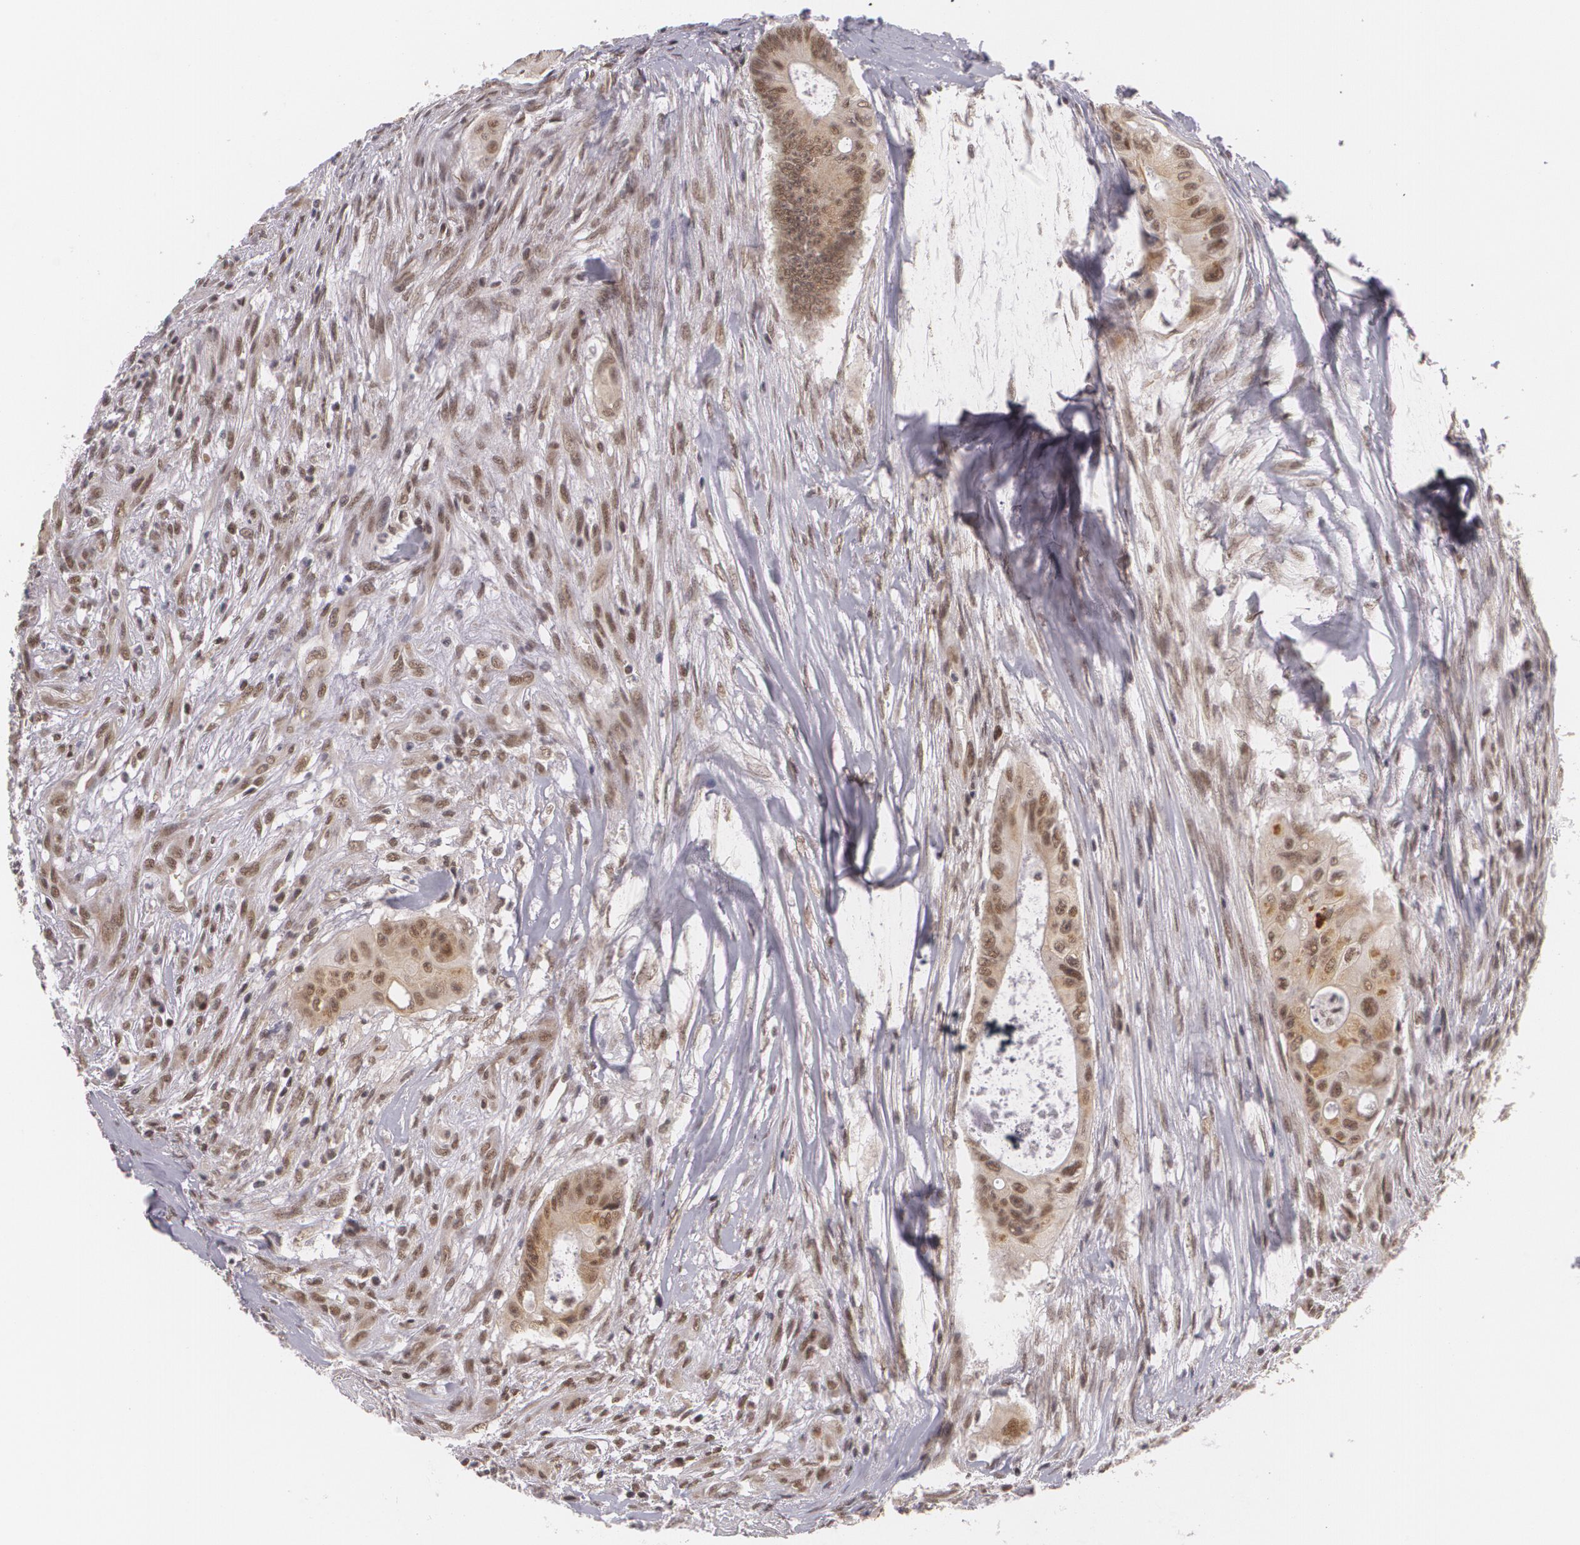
{"staining": {"intensity": "weak", "quantity": ">75%", "location": "cytoplasmic/membranous,nuclear"}, "tissue": "colorectal cancer", "cell_type": "Tumor cells", "image_type": "cancer", "snomed": [{"axis": "morphology", "description": "Adenocarcinoma, NOS"}, {"axis": "topography", "description": "Colon"}], "caption": "An immunohistochemistry photomicrograph of tumor tissue is shown. Protein staining in brown labels weak cytoplasmic/membranous and nuclear positivity in colorectal cancer (adenocarcinoma) within tumor cells.", "gene": "ALX1", "patient": {"sex": "male", "age": 65}}